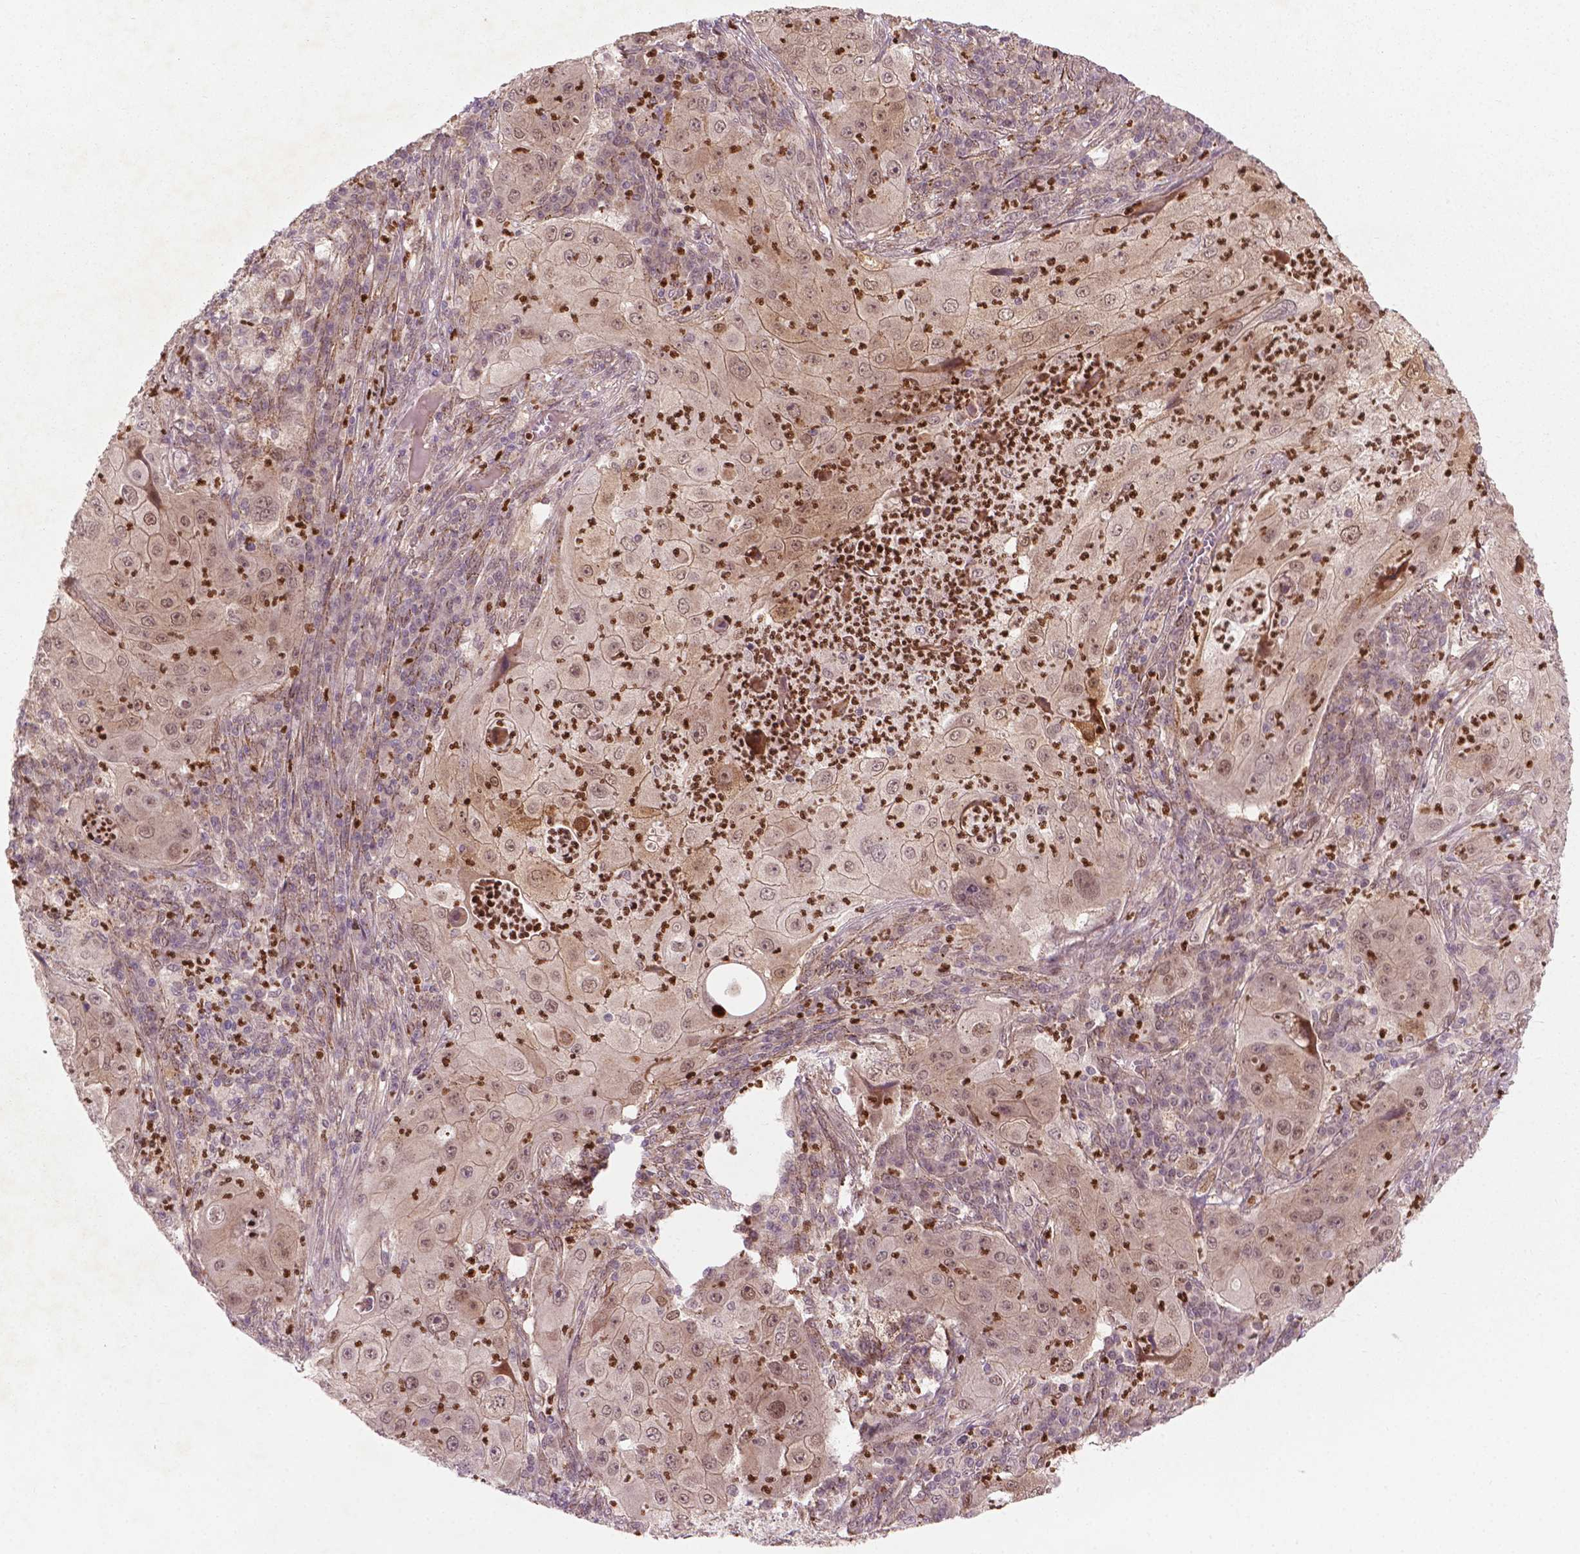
{"staining": {"intensity": "moderate", "quantity": ">75%", "location": "cytoplasmic/membranous,nuclear"}, "tissue": "lung cancer", "cell_type": "Tumor cells", "image_type": "cancer", "snomed": [{"axis": "morphology", "description": "Squamous cell carcinoma, NOS"}, {"axis": "topography", "description": "Lung"}], "caption": "Moderate cytoplasmic/membranous and nuclear expression for a protein is identified in approximately >75% of tumor cells of lung cancer (squamous cell carcinoma) using immunohistochemistry.", "gene": "NFAT5", "patient": {"sex": "female", "age": 59}}